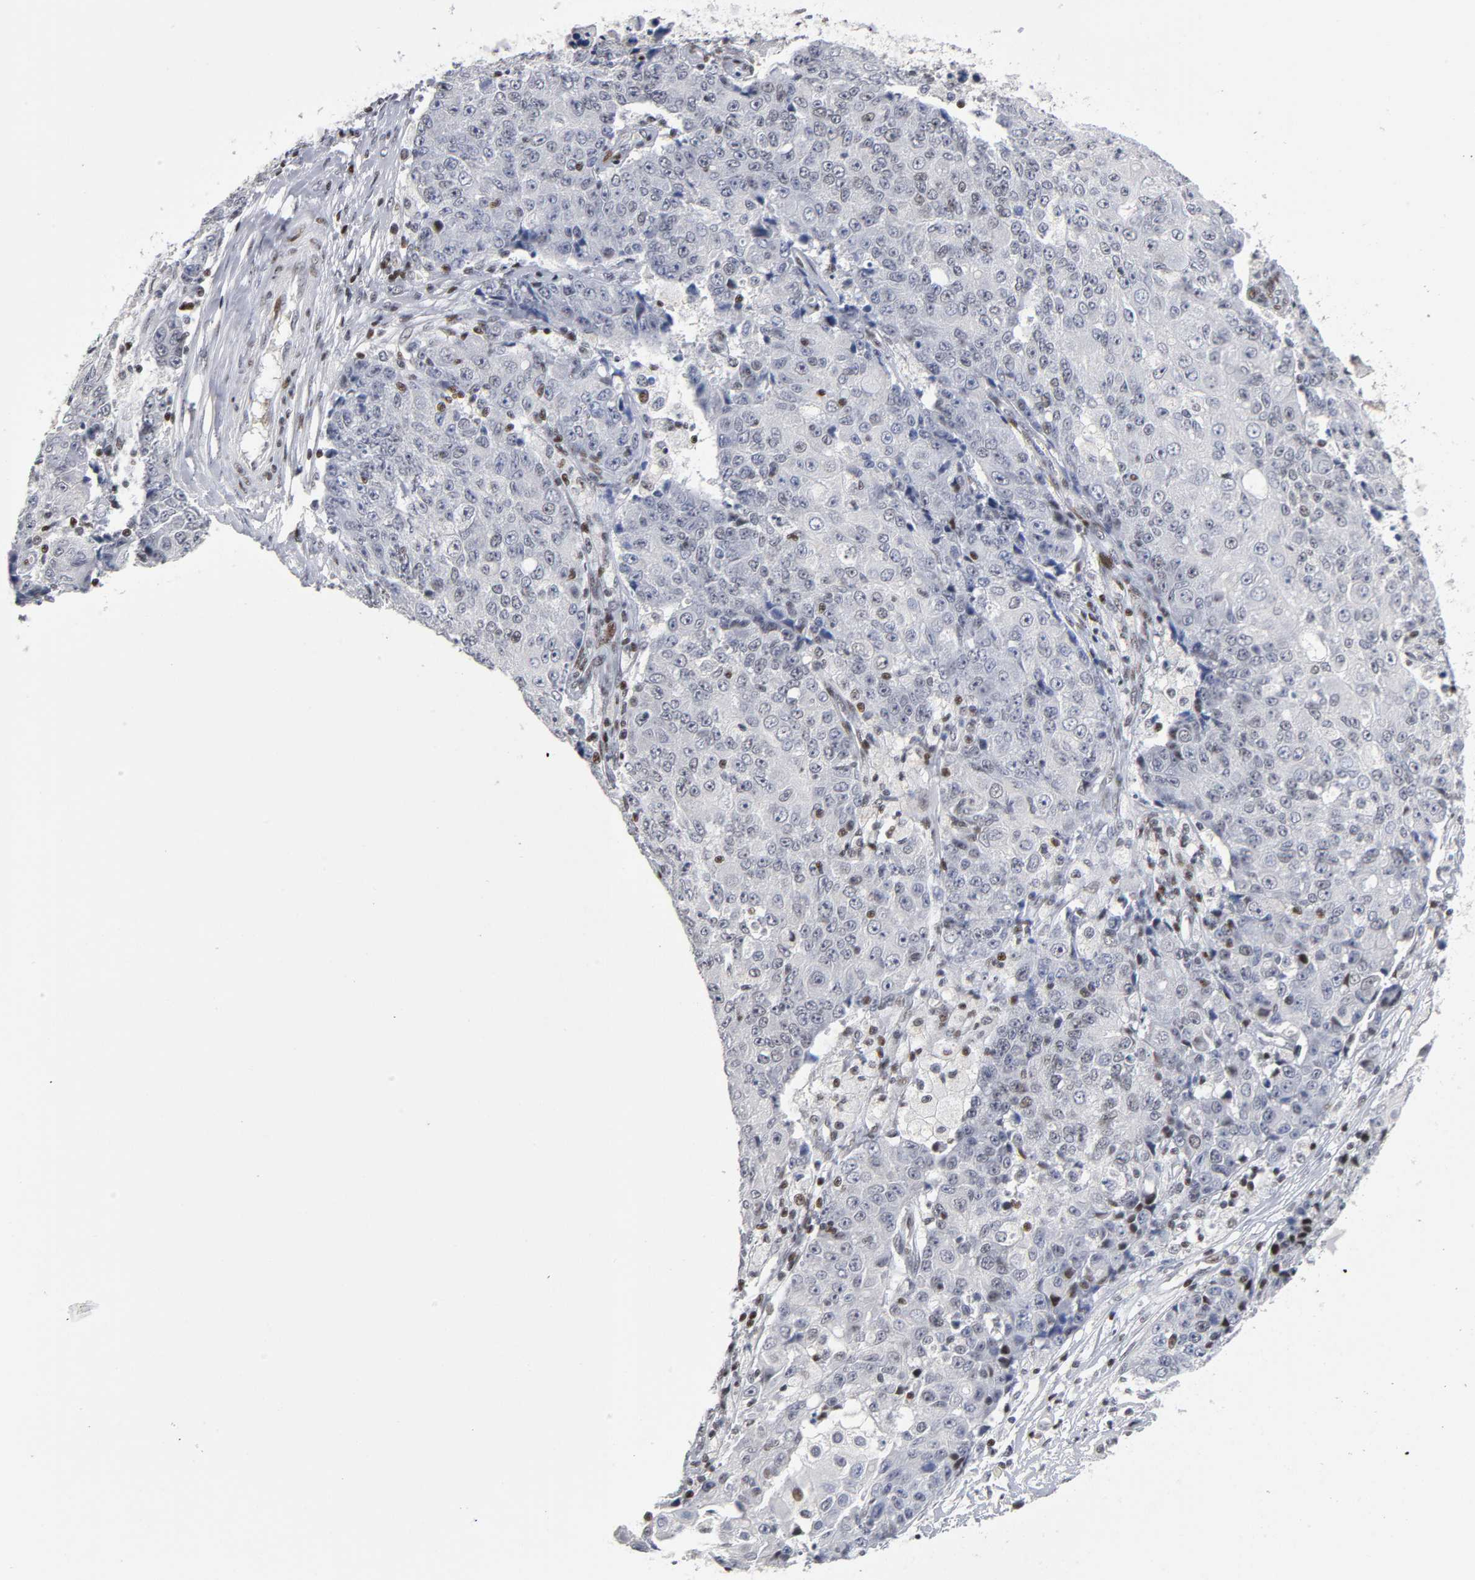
{"staining": {"intensity": "weak", "quantity": "<25%", "location": "nuclear"}, "tissue": "ovarian cancer", "cell_type": "Tumor cells", "image_type": "cancer", "snomed": [{"axis": "morphology", "description": "Carcinoma, endometroid"}, {"axis": "topography", "description": "Ovary"}], "caption": "Immunohistochemical staining of ovarian cancer (endometroid carcinoma) displays no significant staining in tumor cells. Nuclei are stained in blue.", "gene": "SP3", "patient": {"sex": "female", "age": 42}}